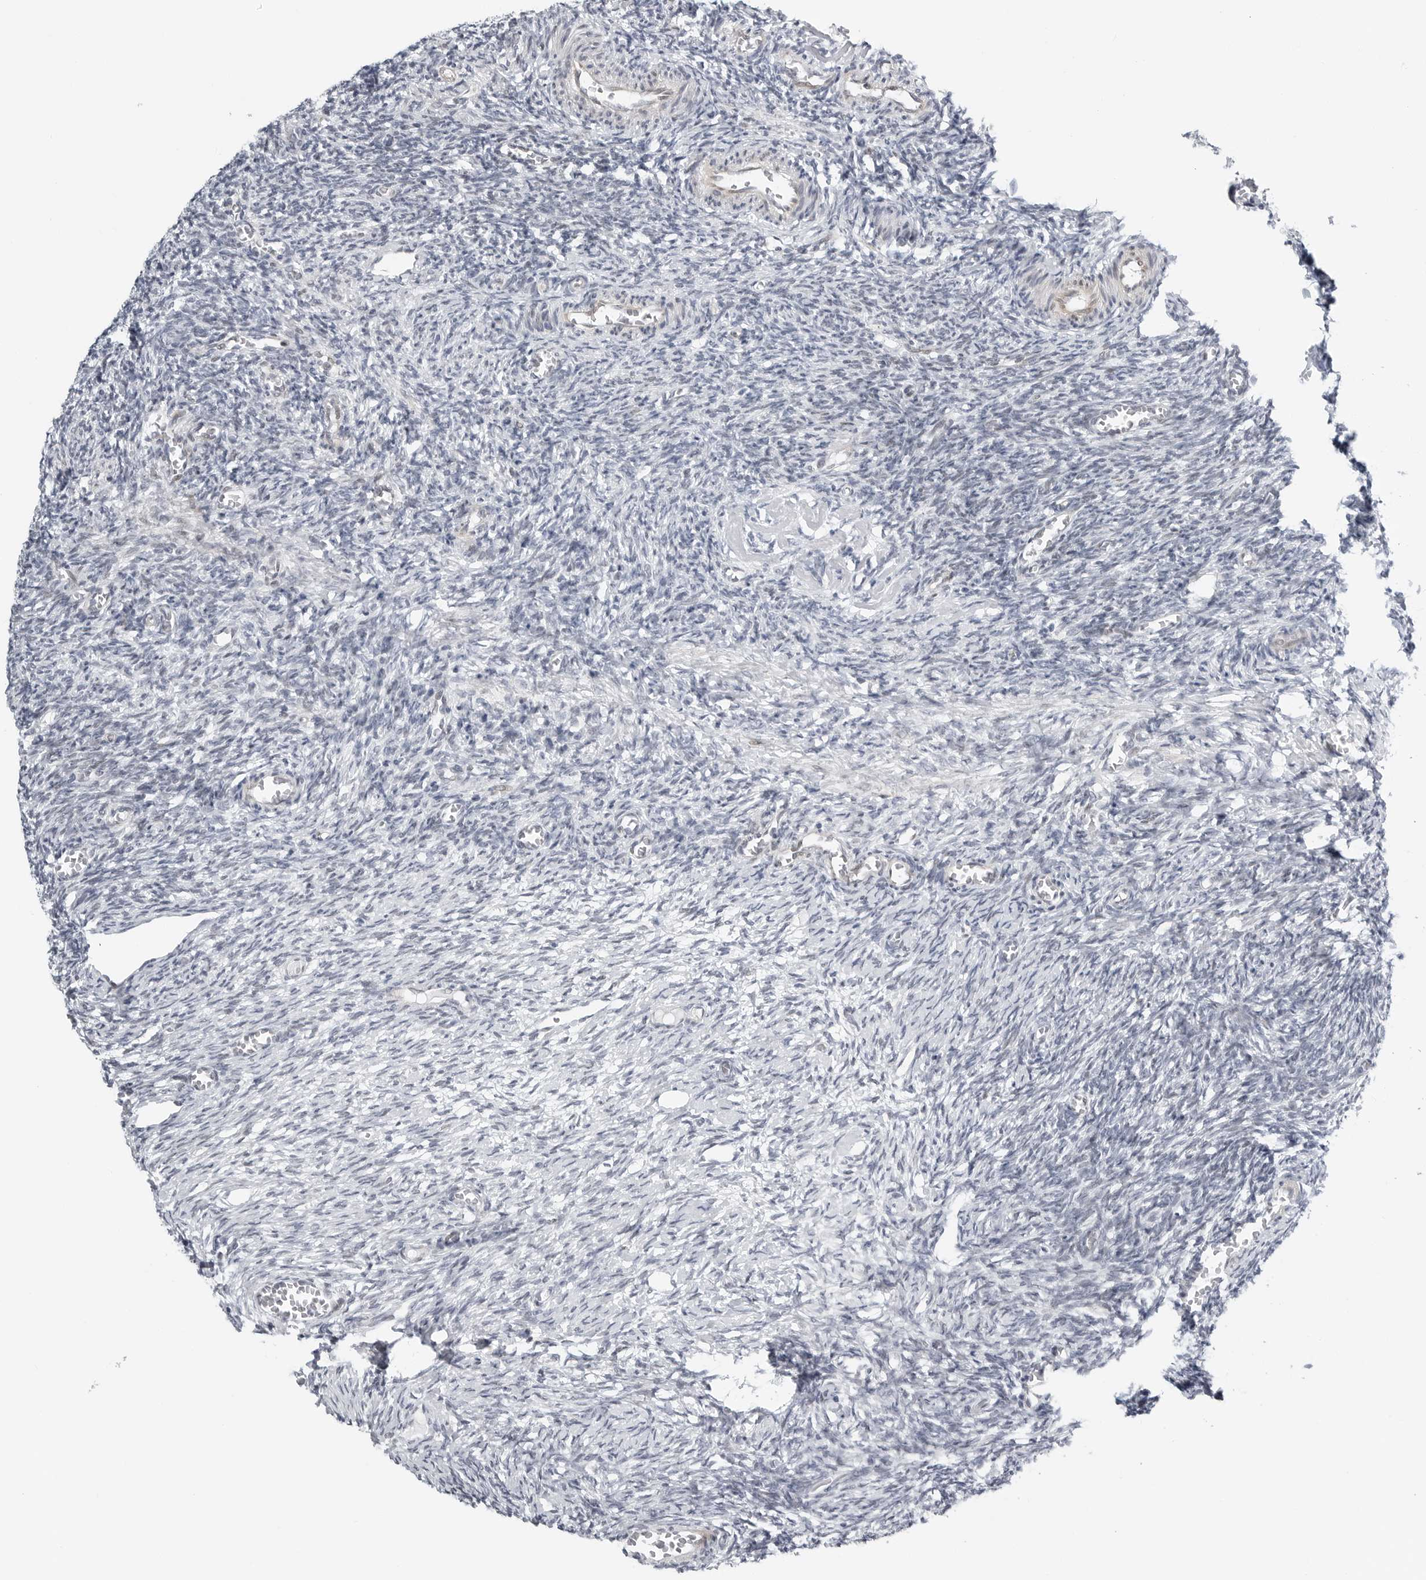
{"staining": {"intensity": "negative", "quantity": "none", "location": "none"}, "tissue": "ovary", "cell_type": "Ovarian stroma cells", "image_type": "normal", "snomed": [{"axis": "morphology", "description": "Normal tissue, NOS"}, {"axis": "topography", "description": "Ovary"}], "caption": "Ovarian stroma cells show no significant staining in unremarkable ovary. Brightfield microscopy of immunohistochemistry stained with DAB (3,3'-diaminobenzidine) (brown) and hematoxylin (blue), captured at high magnification.", "gene": "FAM135B", "patient": {"sex": "female", "age": 27}}